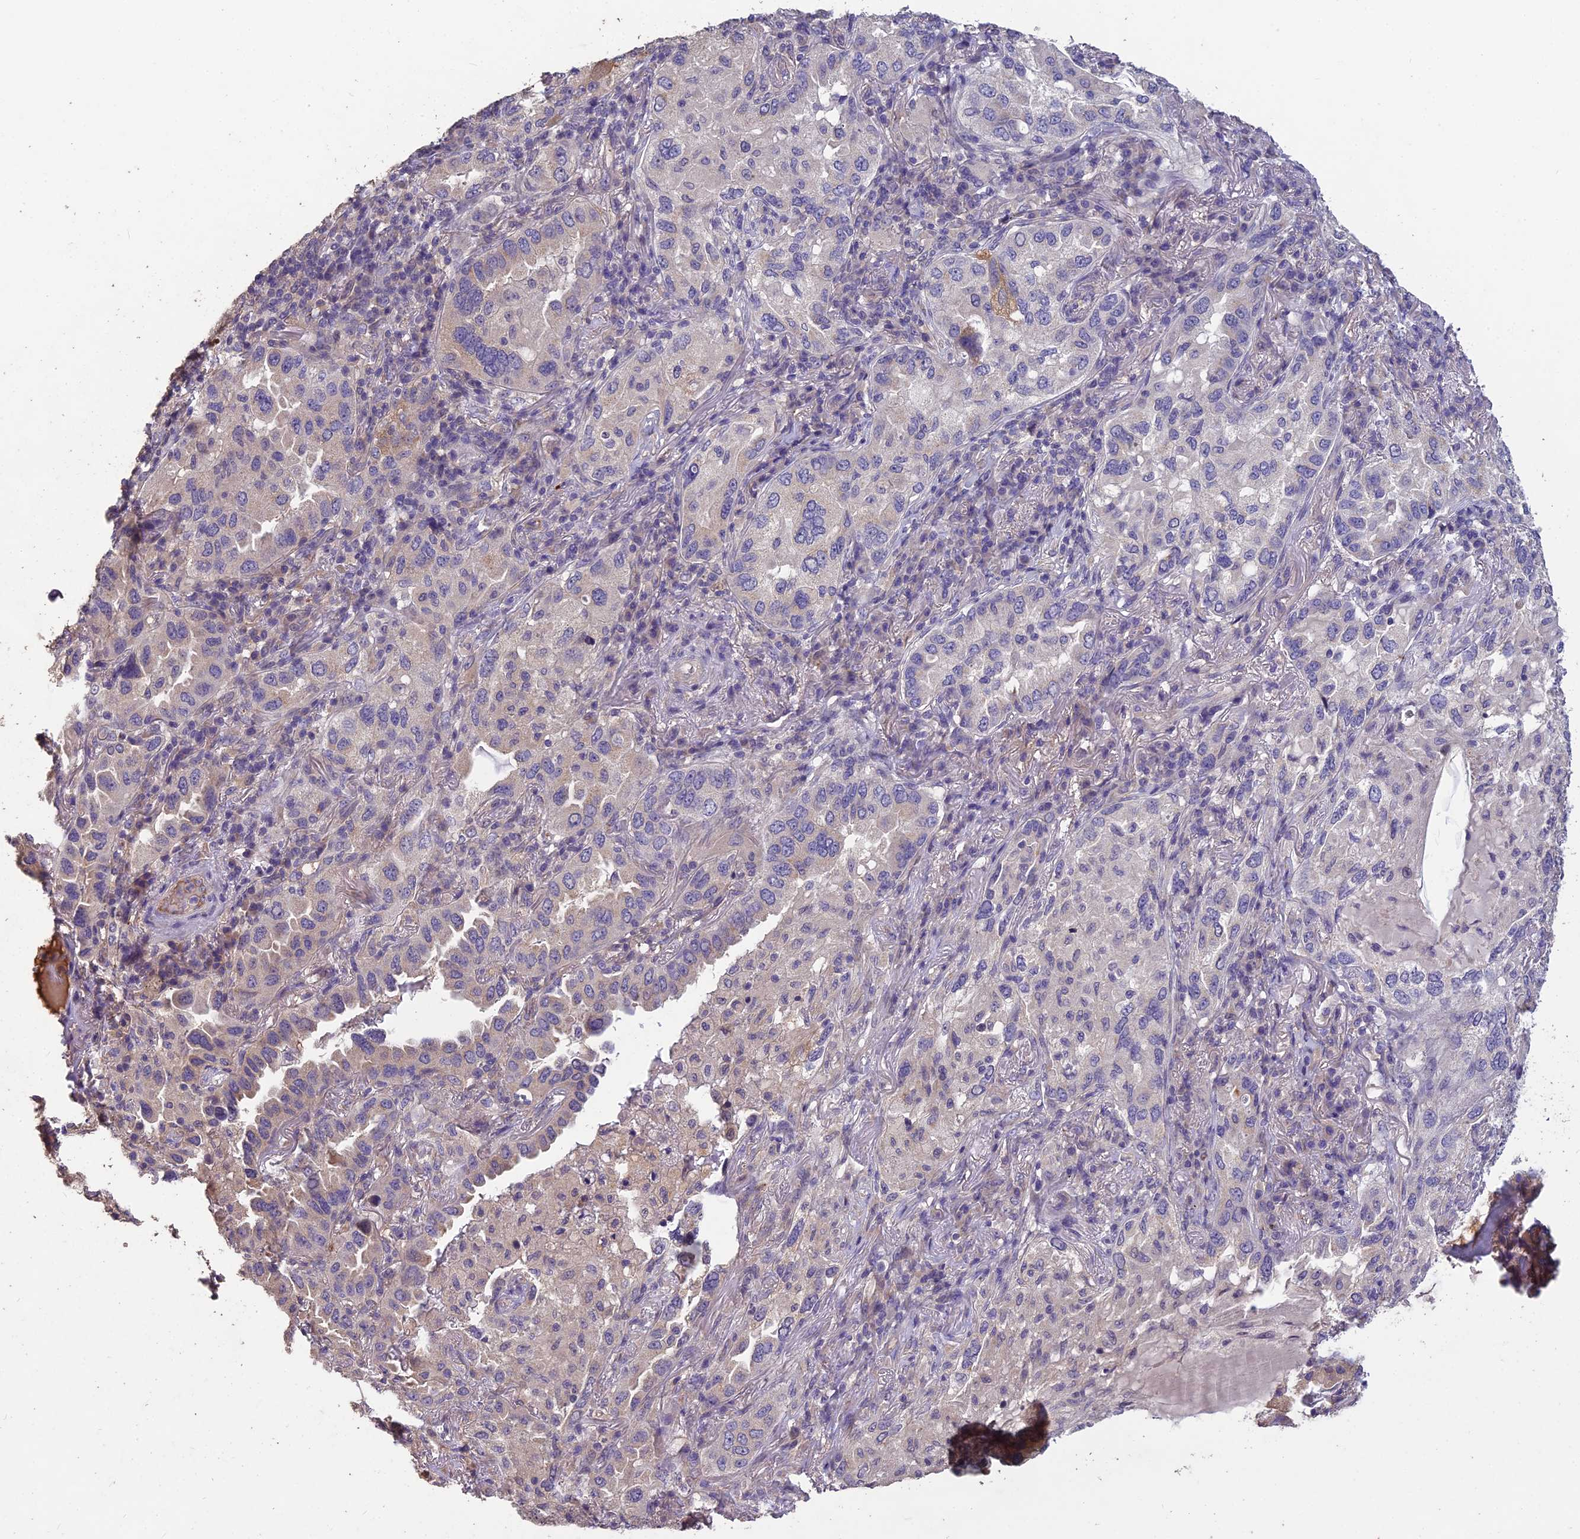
{"staining": {"intensity": "negative", "quantity": "none", "location": "none"}, "tissue": "lung cancer", "cell_type": "Tumor cells", "image_type": "cancer", "snomed": [{"axis": "morphology", "description": "Adenocarcinoma, NOS"}, {"axis": "topography", "description": "Lung"}], "caption": "DAB (3,3'-diaminobenzidine) immunohistochemical staining of lung cancer (adenocarcinoma) exhibits no significant staining in tumor cells.", "gene": "CEACAM16", "patient": {"sex": "female", "age": 69}}